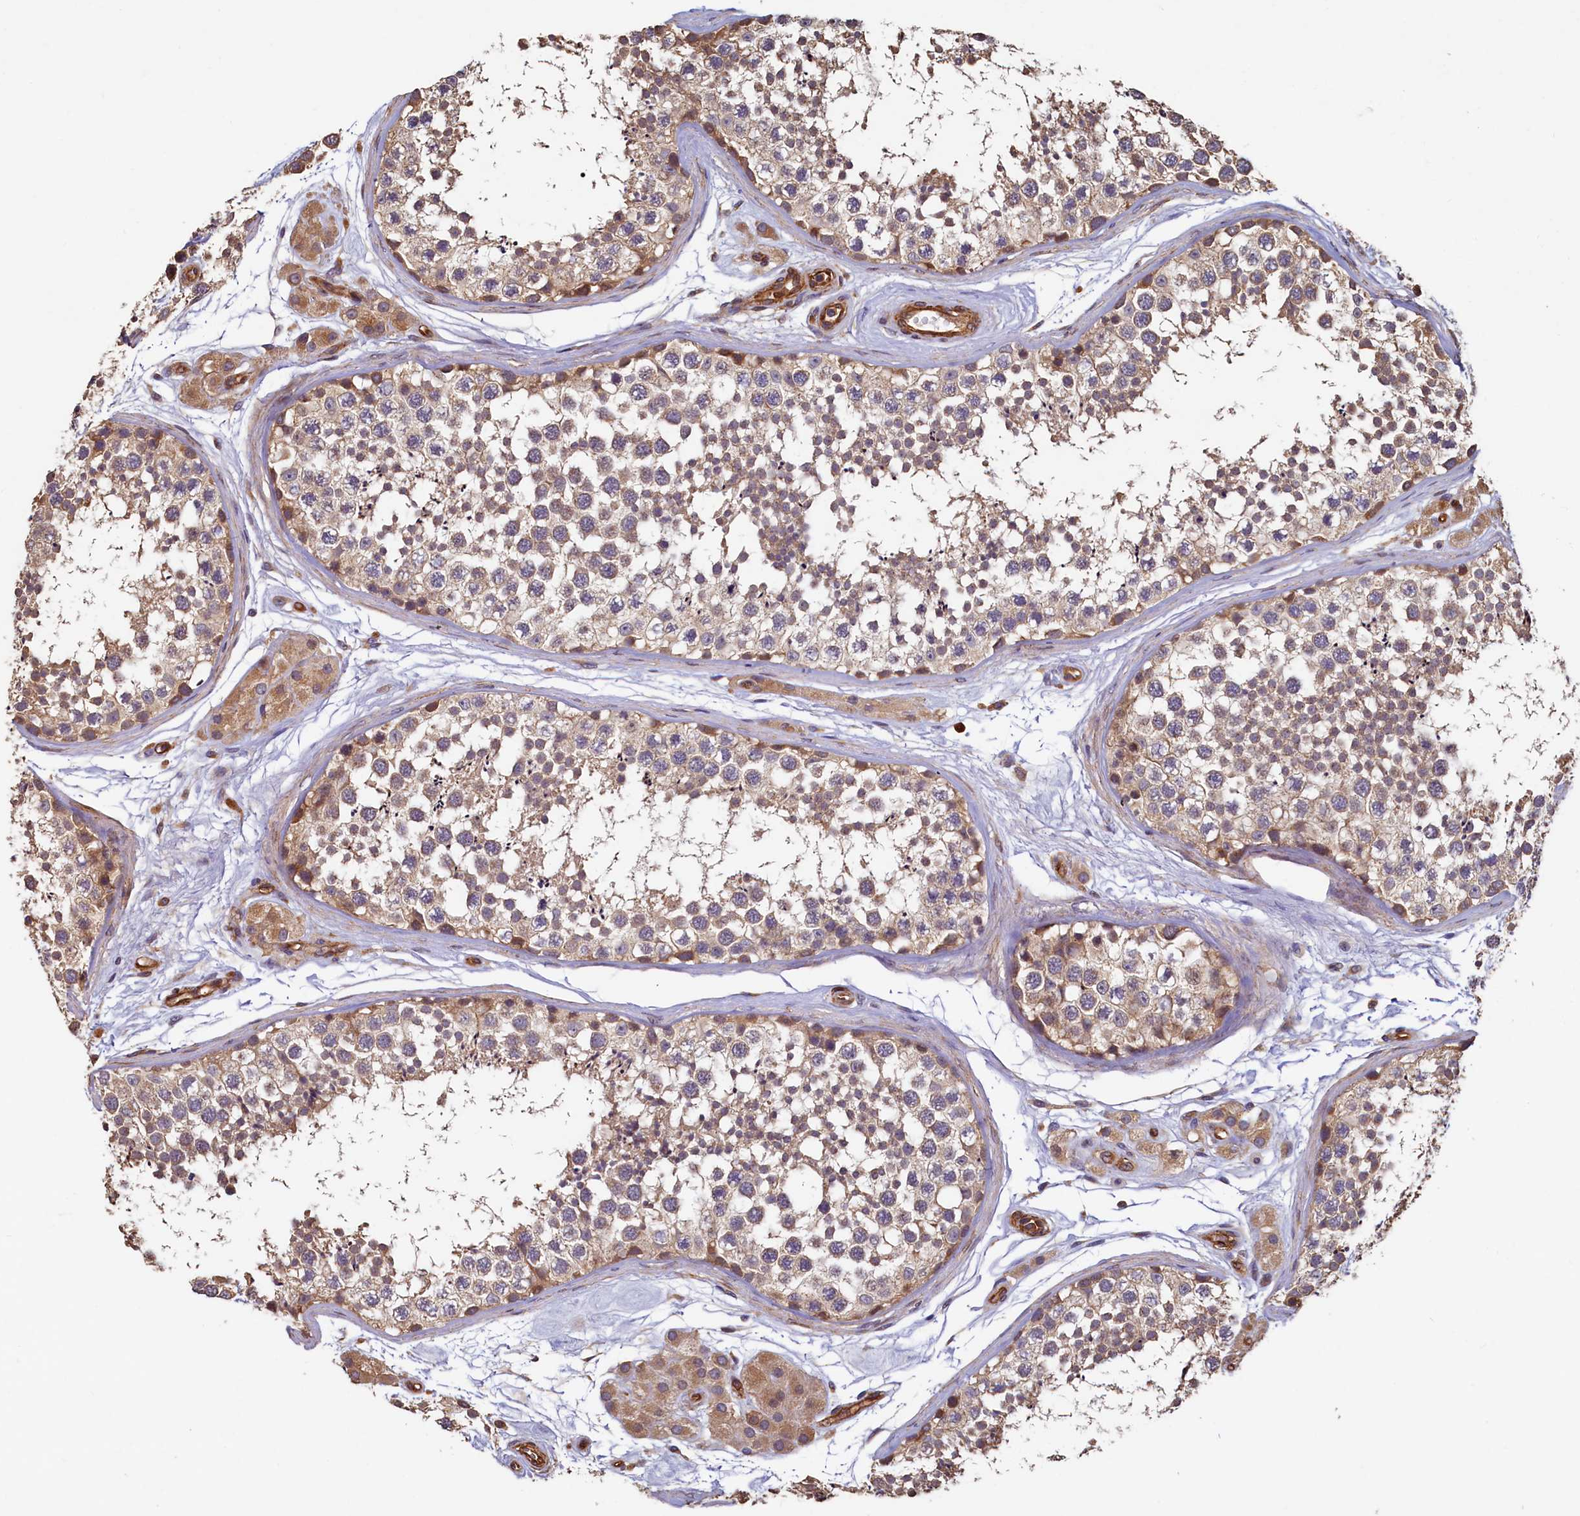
{"staining": {"intensity": "moderate", "quantity": "25%-75%", "location": "cytoplasmic/membranous"}, "tissue": "testis", "cell_type": "Cells in seminiferous ducts", "image_type": "normal", "snomed": [{"axis": "morphology", "description": "Normal tissue, NOS"}, {"axis": "topography", "description": "Testis"}], "caption": "Immunohistochemical staining of benign human testis shows 25%-75% levels of moderate cytoplasmic/membranous protein positivity in about 25%-75% of cells in seminiferous ducts.", "gene": "CCDC102B", "patient": {"sex": "male", "age": 56}}